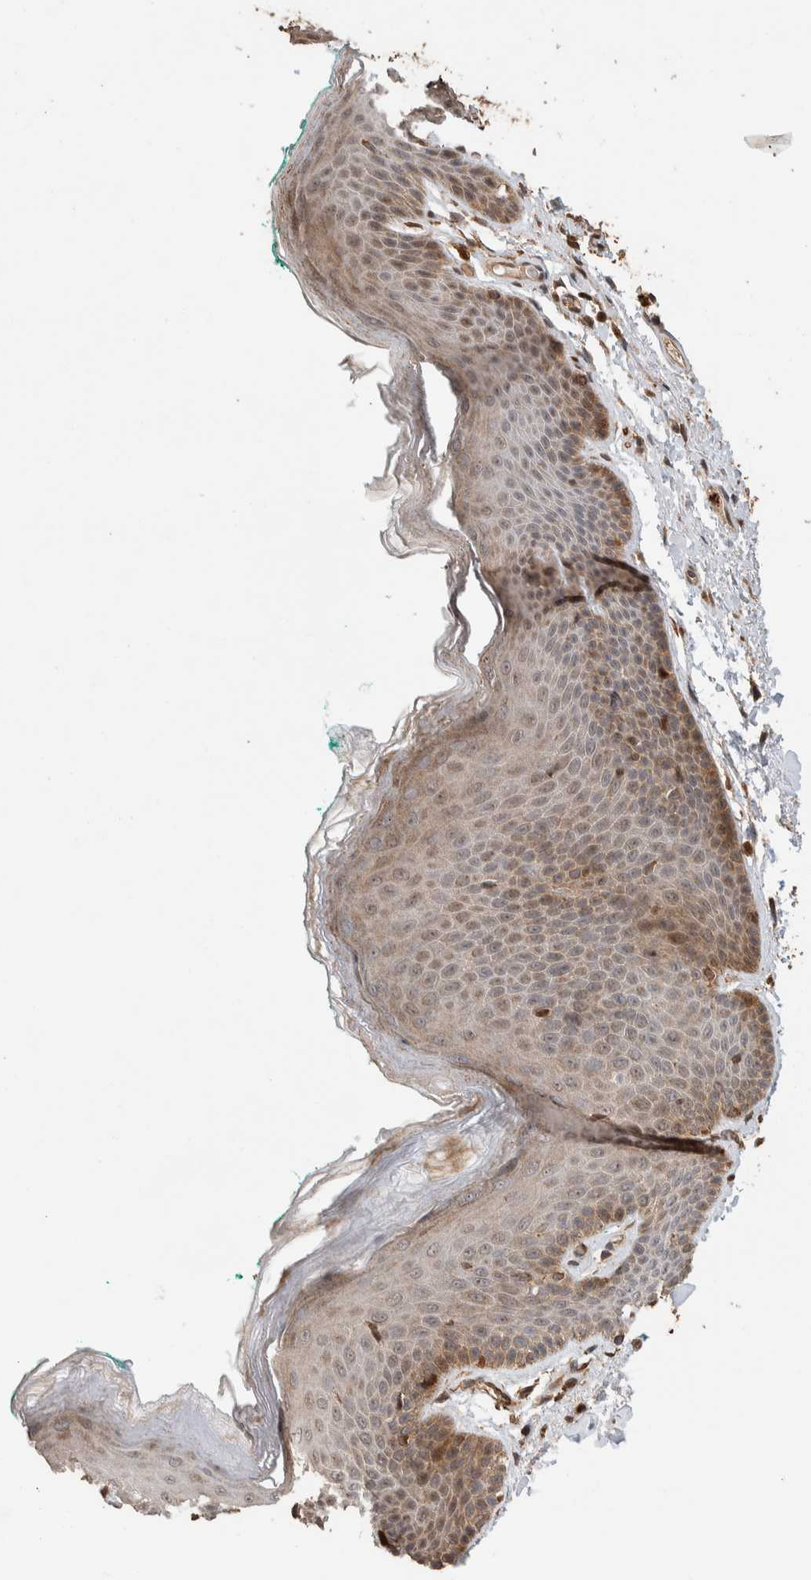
{"staining": {"intensity": "moderate", "quantity": ">75%", "location": "cytoplasmic/membranous"}, "tissue": "skin", "cell_type": "Epidermal cells", "image_type": "normal", "snomed": [{"axis": "morphology", "description": "Normal tissue, NOS"}, {"axis": "topography", "description": "Anal"}], "caption": "Skin was stained to show a protein in brown. There is medium levels of moderate cytoplasmic/membranous expression in about >75% of epidermal cells. (DAB (3,3'-diaminobenzidine) IHC with brightfield microscopy, high magnification).", "gene": "VPS53", "patient": {"sex": "male", "age": 74}}